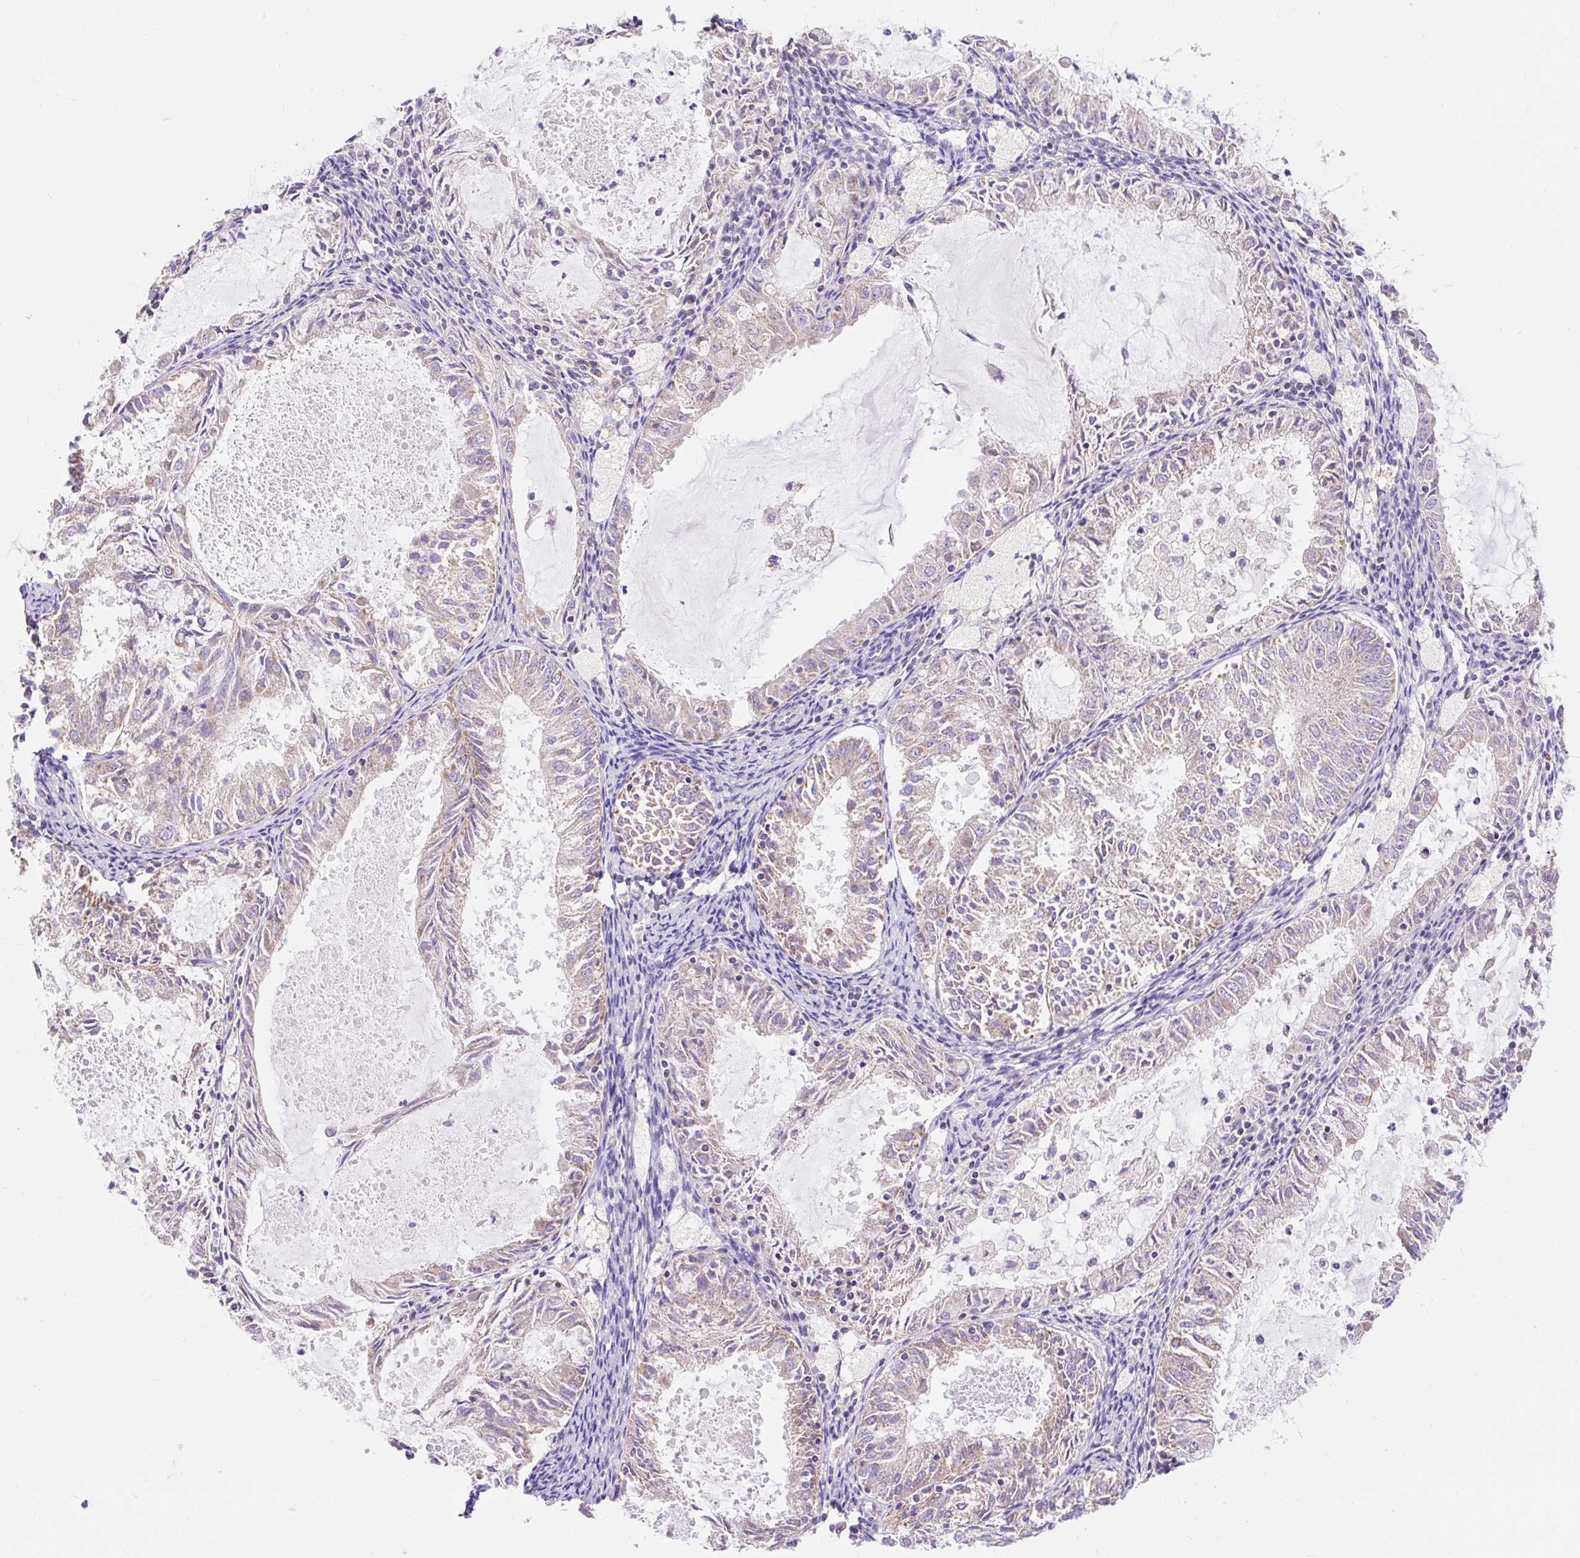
{"staining": {"intensity": "weak", "quantity": "<25%", "location": "cytoplasmic/membranous"}, "tissue": "endometrial cancer", "cell_type": "Tumor cells", "image_type": "cancer", "snomed": [{"axis": "morphology", "description": "Adenocarcinoma, NOS"}, {"axis": "topography", "description": "Endometrium"}], "caption": "There is no significant staining in tumor cells of endometrial cancer (adenocarcinoma).", "gene": "PMAIP1", "patient": {"sex": "female", "age": 57}}